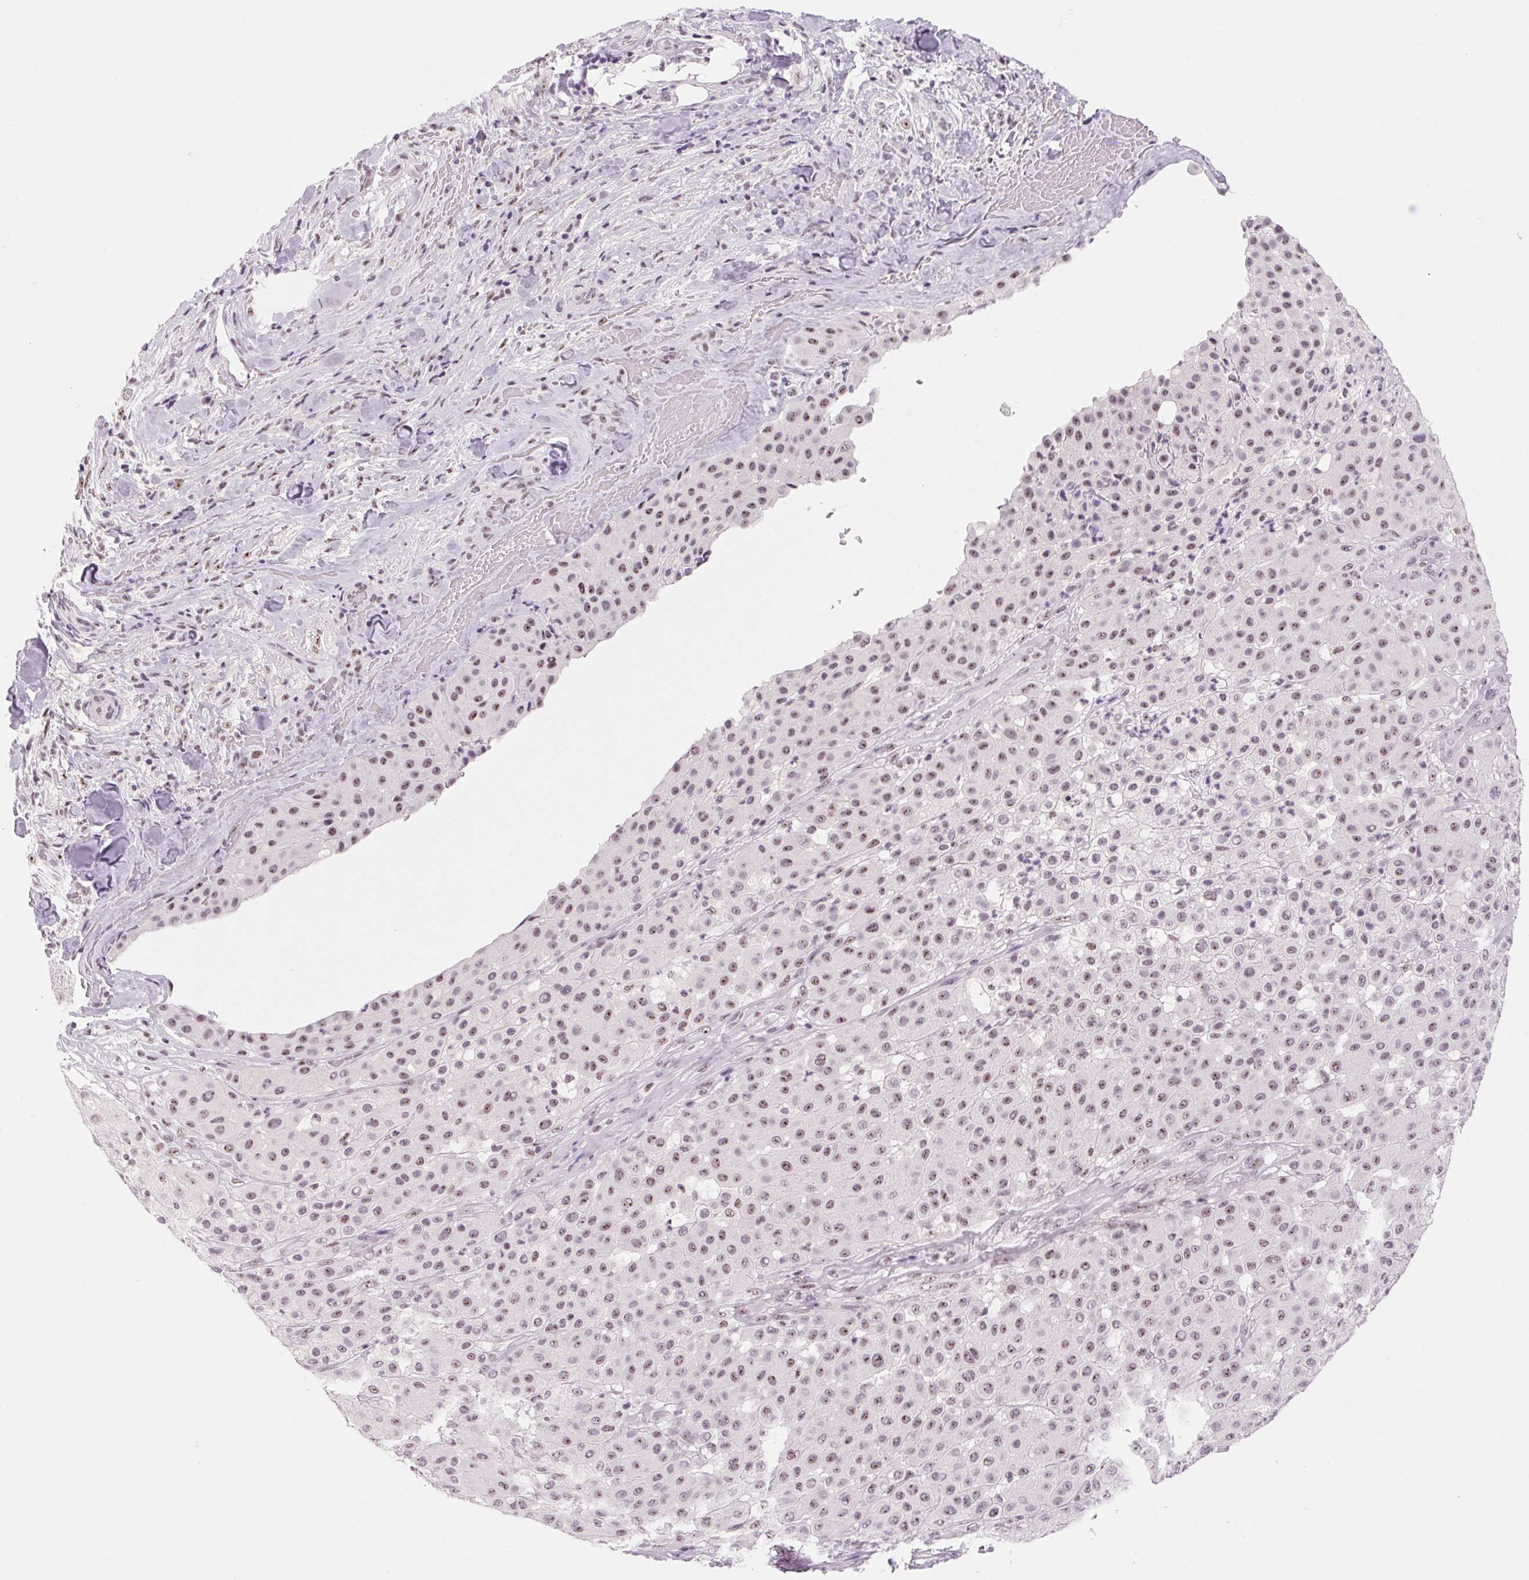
{"staining": {"intensity": "weak", "quantity": ">75%", "location": "nuclear"}, "tissue": "melanoma", "cell_type": "Tumor cells", "image_type": "cancer", "snomed": [{"axis": "morphology", "description": "Malignant melanoma, Metastatic site"}, {"axis": "topography", "description": "Smooth muscle"}], "caption": "Malignant melanoma (metastatic site) stained with immunohistochemistry exhibits weak nuclear positivity in about >75% of tumor cells.", "gene": "ZIC4", "patient": {"sex": "male", "age": 41}}